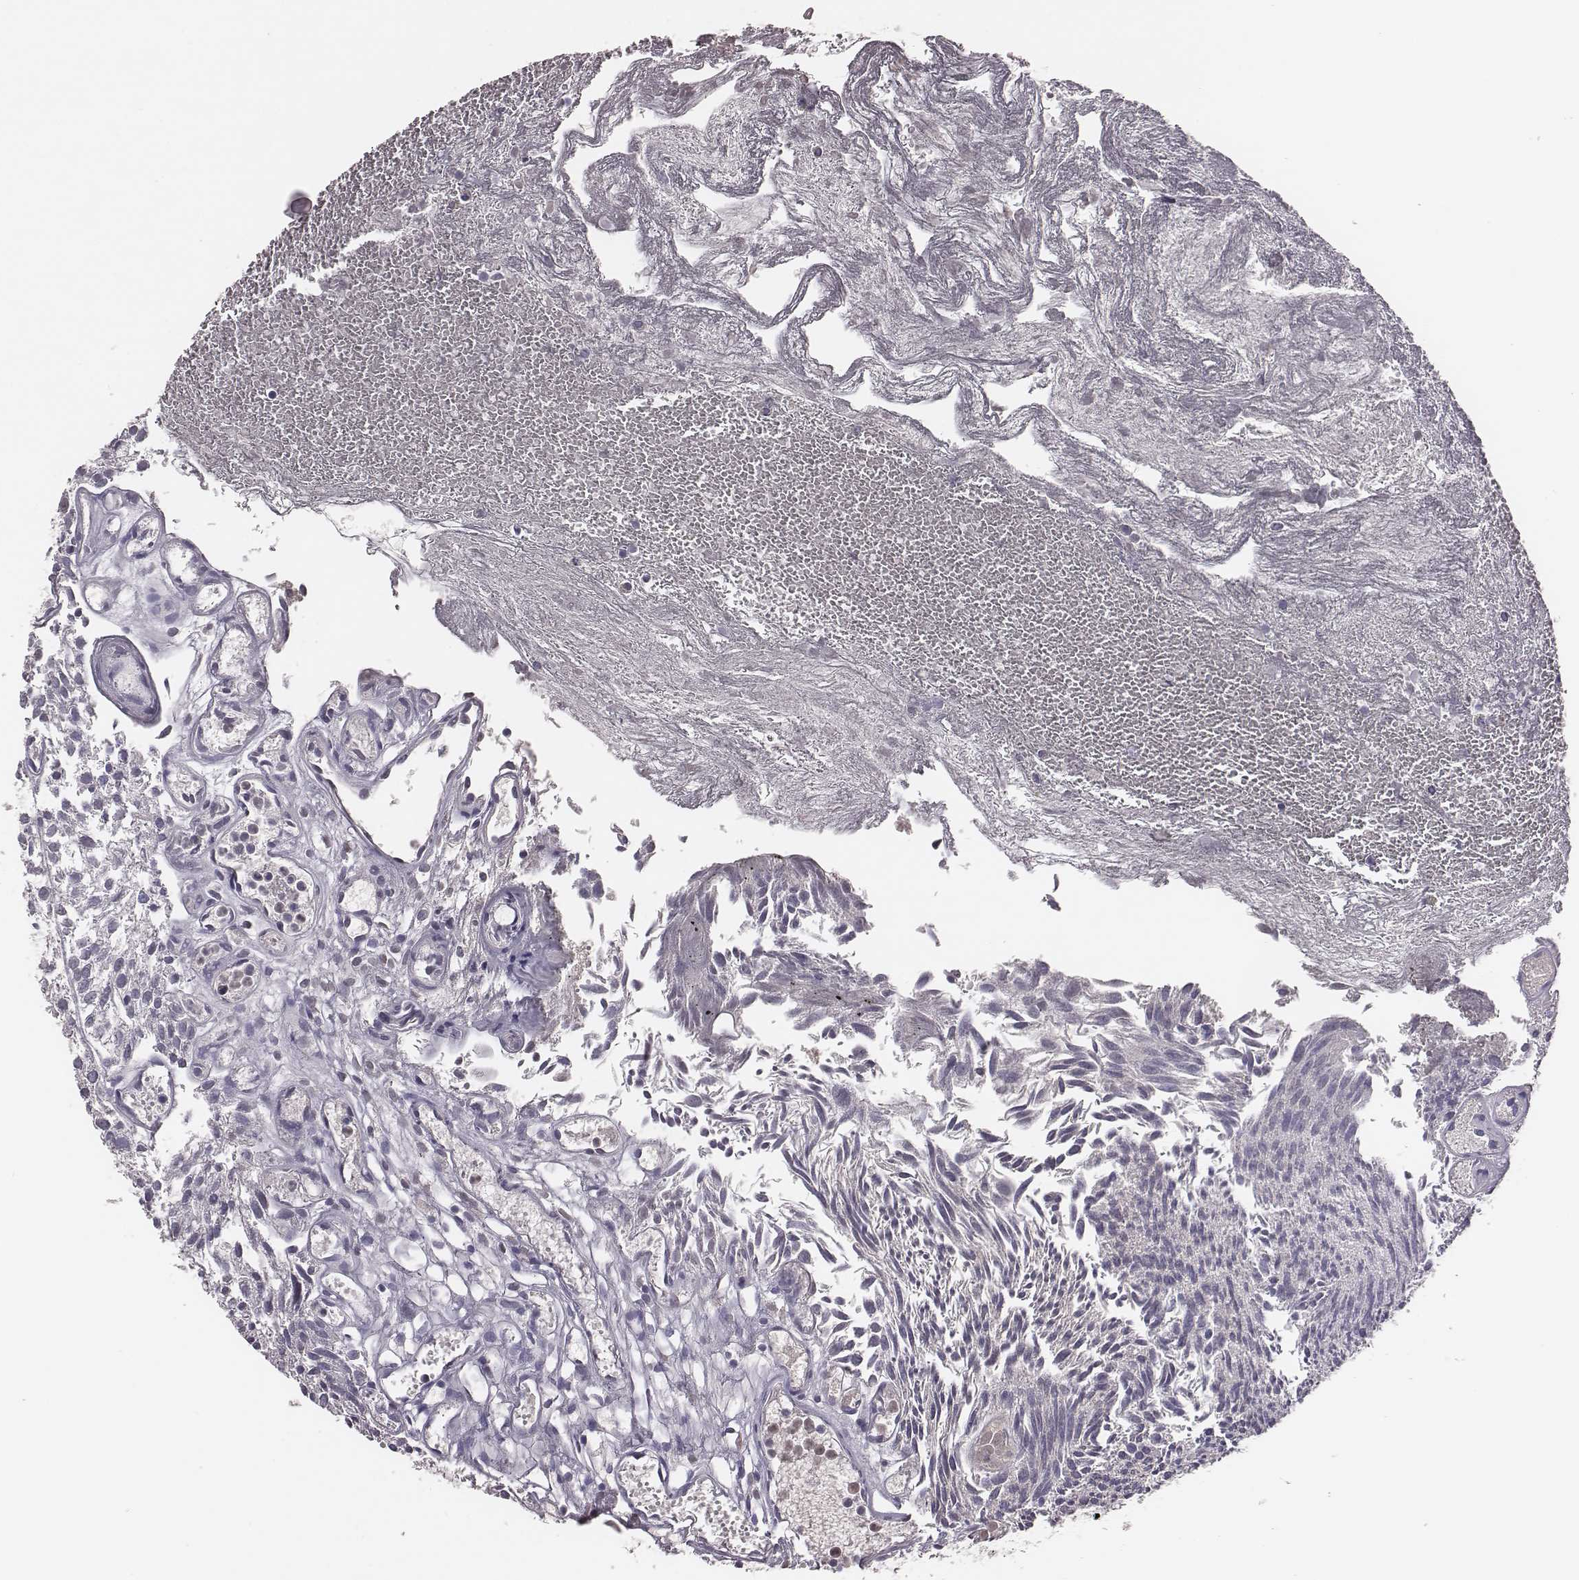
{"staining": {"intensity": "negative", "quantity": "none", "location": "none"}, "tissue": "urothelial cancer", "cell_type": "Tumor cells", "image_type": "cancer", "snomed": [{"axis": "morphology", "description": "Urothelial carcinoma, Low grade"}, {"axis": "topography", "description": "Urinary bladder"}], "caption": "High power microscopy image of an immunohistochemistry (IHC) image of urothelial carcinoma (low-grade), revealing no significant positivity in tumor cells.", "gene": "EN1", "patient": {"sex": "male", "age": 79}}